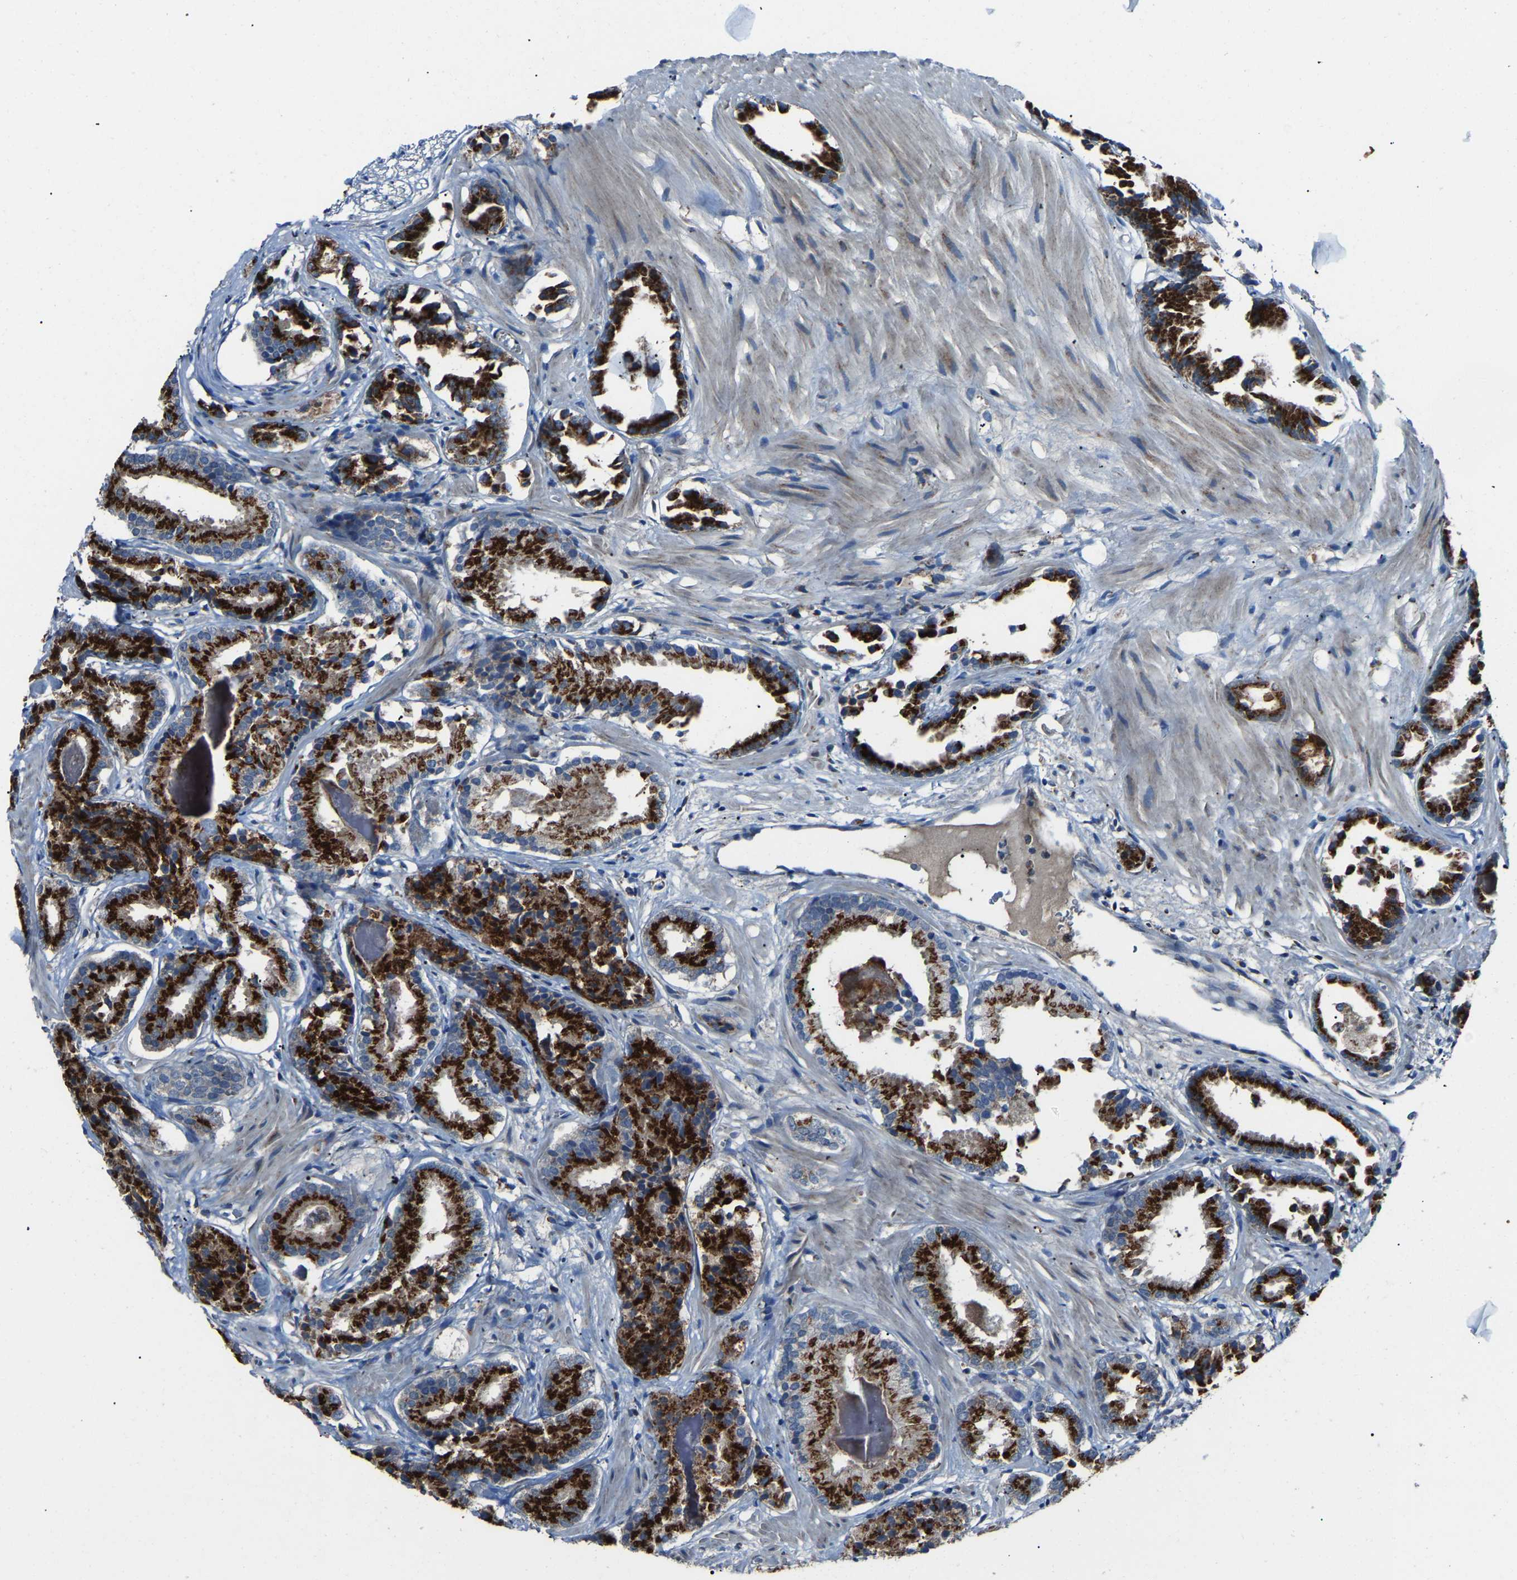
{"staining": {"intensity": "strong", "quantity": ">75%", "location": "cytoplasmic/membranous"}, "tissue": "prostate cancer", "cell_type": "Tumor cells", "image_type": "cancer", "snomed": [{"axis": "morphology", "description": "Adenocarcinoma, Low grade"}, {"axis": "topography", "description": "Prostate"}], "caption": "Approximately >75% of tumor cells in human prostate cancer demonstrate strong cytoplasmic/membranous protein expression as visualized by brown immunohistochemical staining.", "gene": "CANT1", "patient": {"sex": "male", "age": 51}}